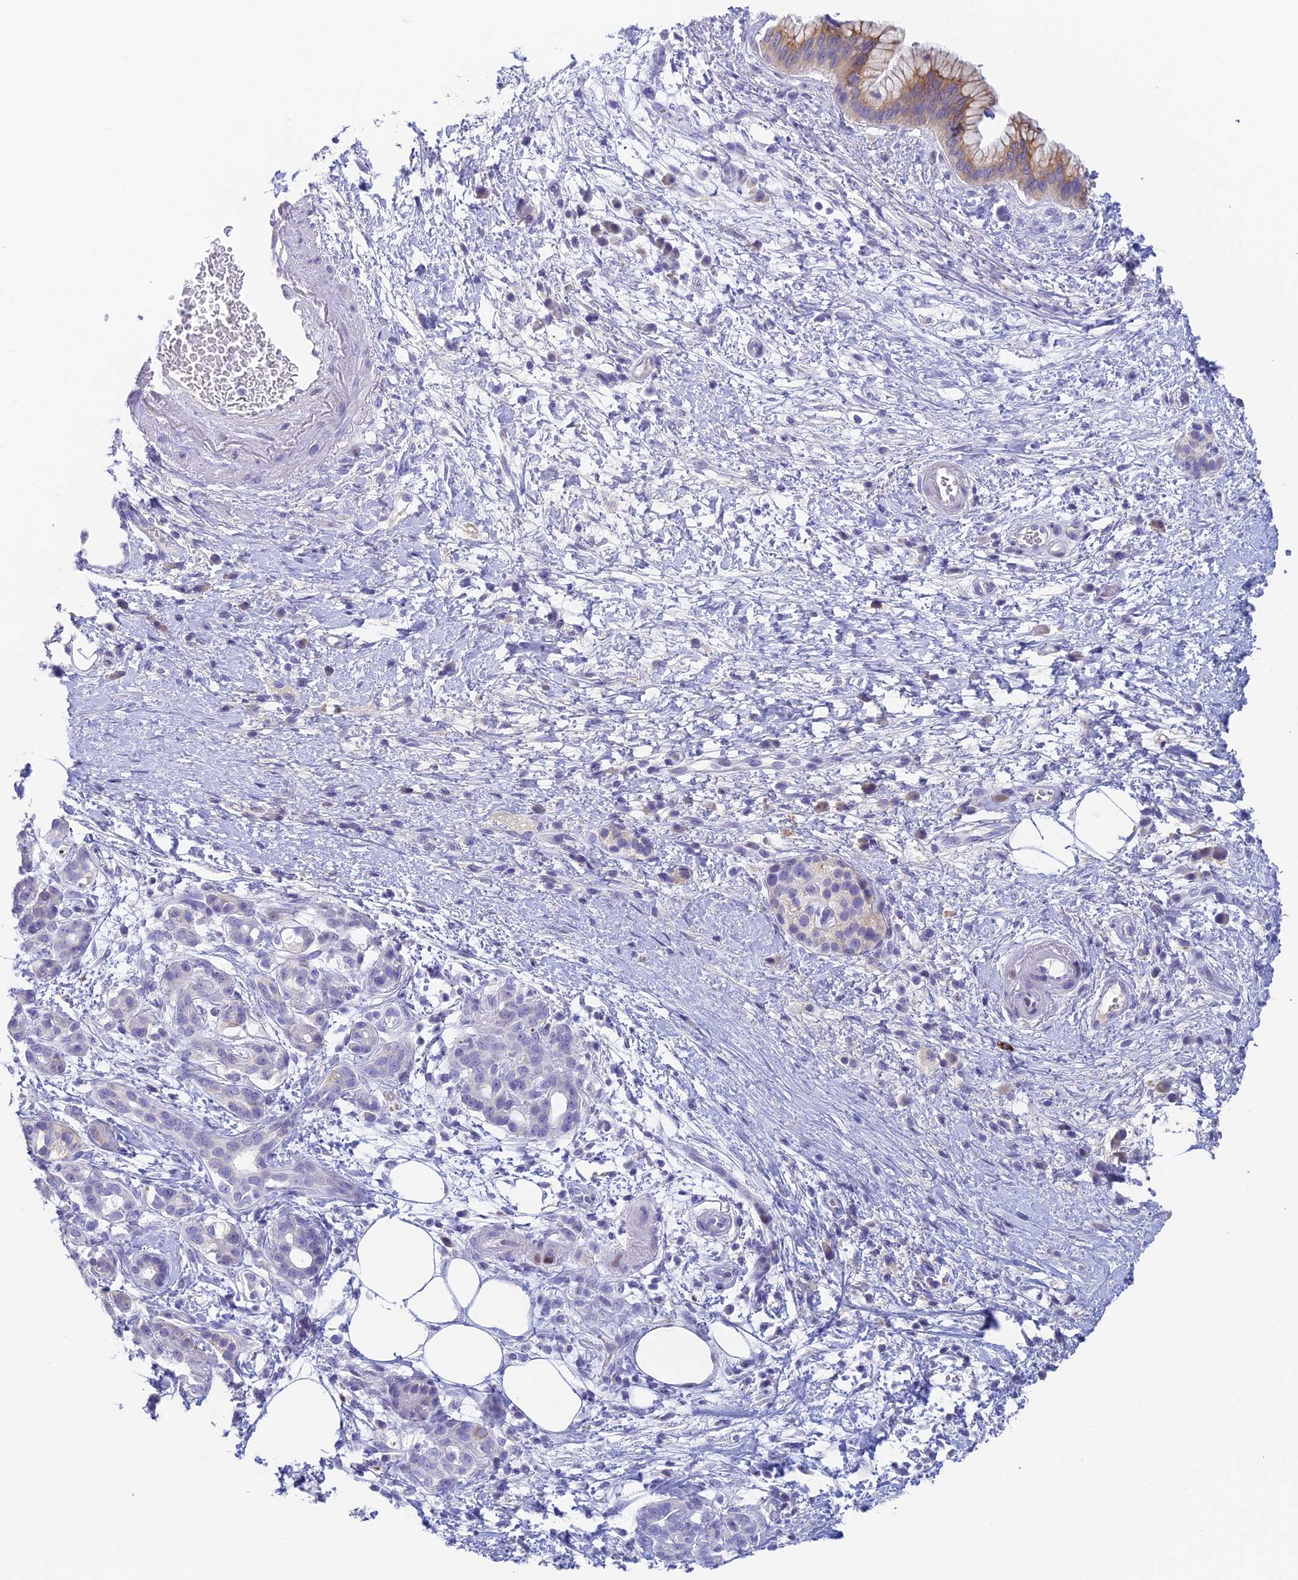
{"staining": {"intensity": "negative", "quantity": "none", "location": "none"}, "tissue": "pancreatic cancer", "cell_type": "Tumor cells", "image_type": "cancer", "snomed": [{"axis": "morphology", "description": "Adenocarcinoma, NOS"}, {"axis": "topography", "description": "Pancreas"}], "caption": "Tumor cells show no significant staining in pancreatic cancer. The staining was performed using DAB (3,3'-diaminobenzidine) to visualize the protein expression in brown, while the nuclei were stained in blue with hematoxylin (Magnification: 20x).", "gene": "REXO5", "patient": {"sex": "female", "age": 73}}